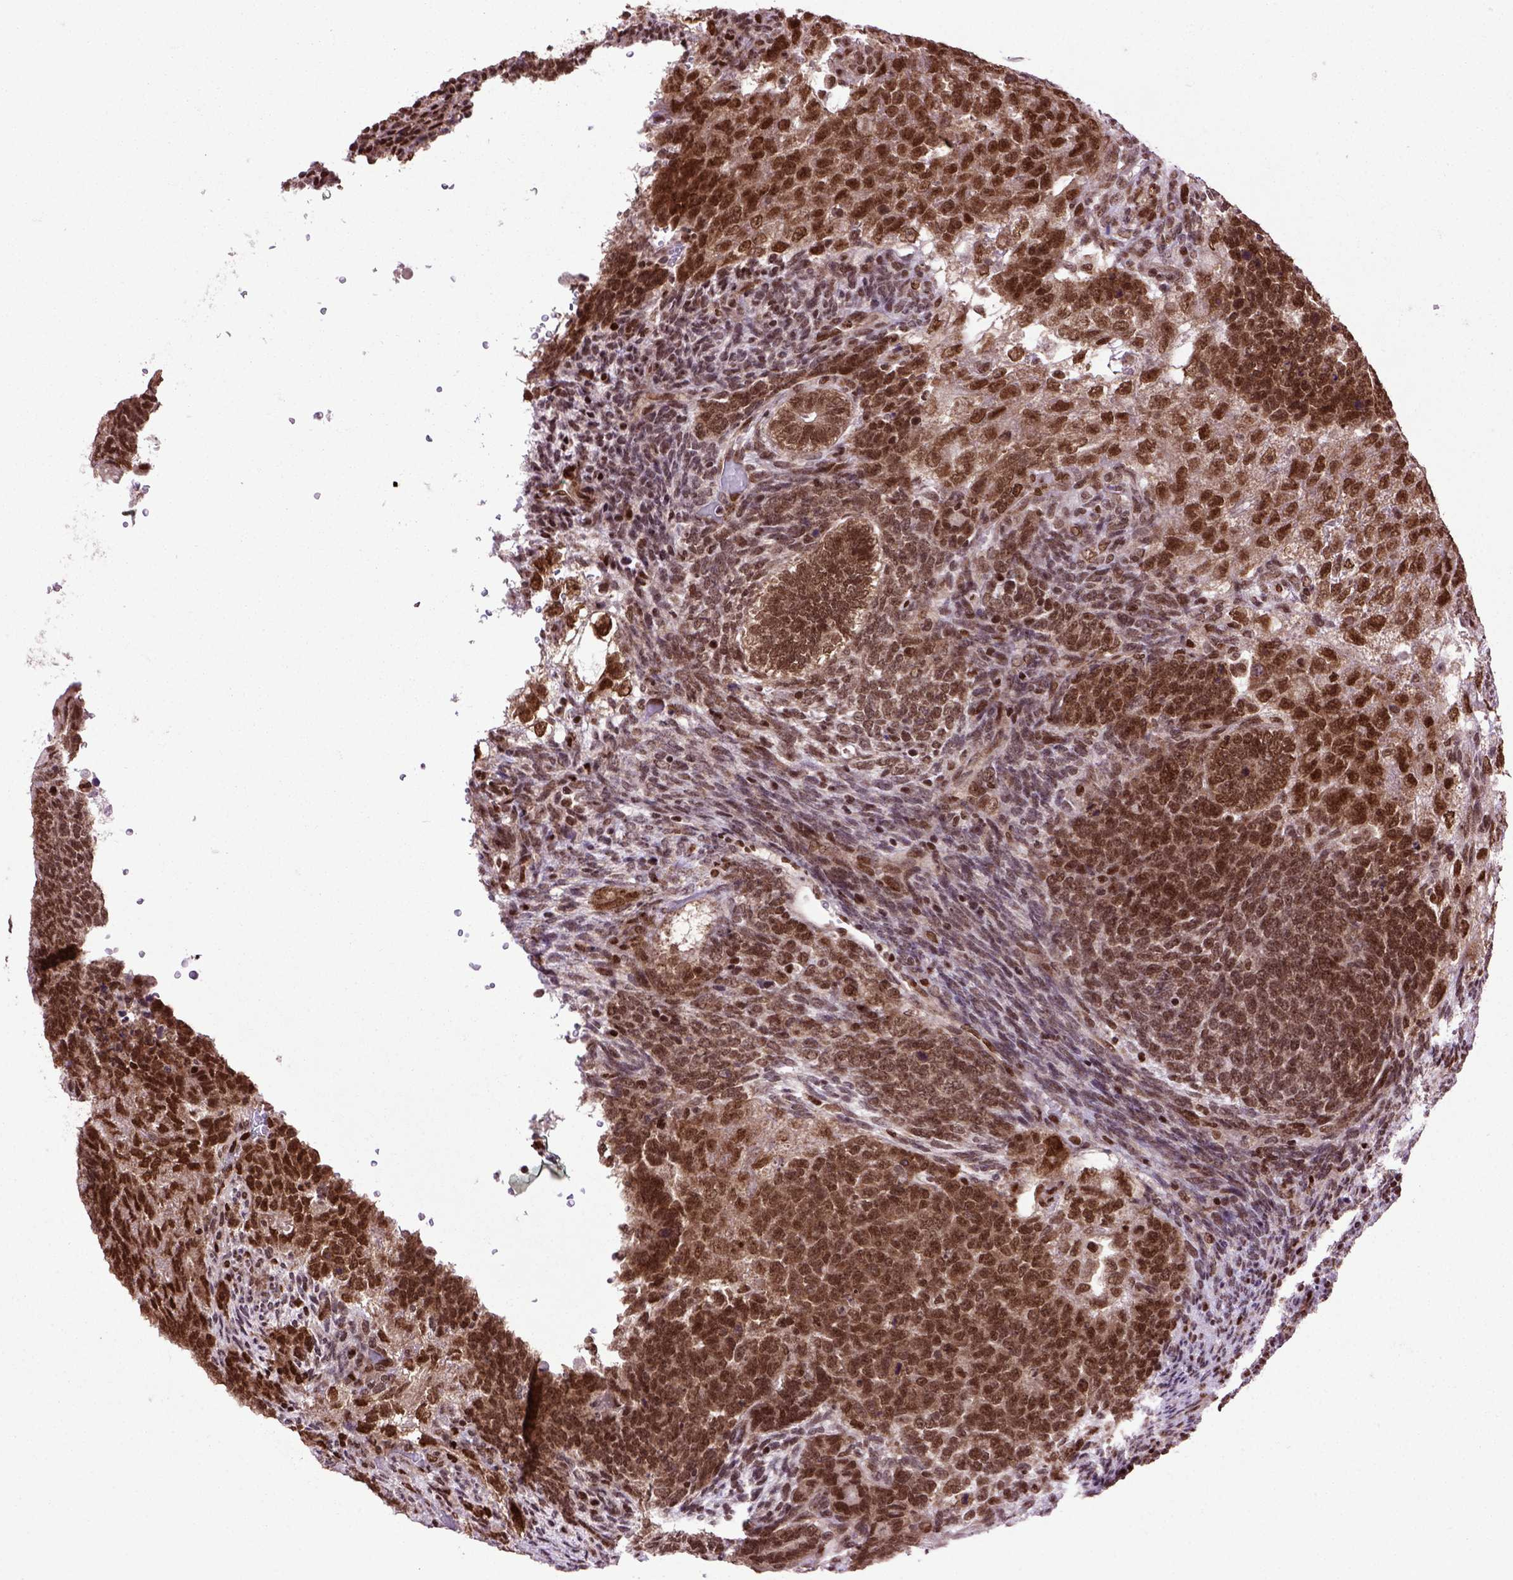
{"staining": {"intensity": "strong", "quantity": ">75%", "location": "cytoplasmic/membranous,nuclear"}, "tissue": "testis cancer", "cell_type": "Tumor cells", "image_type": "cancer", "snomed": [{"axis": "morphology", "description": "Normal tissue, NOS"}, {"axis": "morphology", "description": "Carcinoma, Embryonal, NOS"}, {"axis": "topography", "description": "Testis"}, {"axis": "topography", "description": "Epididymis"}], "caption": "An image of human embryonal carcinoma (testis) stained for a protein exhibits strong cytoplasmic/membranous and nuclear brown staining in tumor cells.", "gene": "CELF1", "patient": {"sex": "male", "age": 23}}